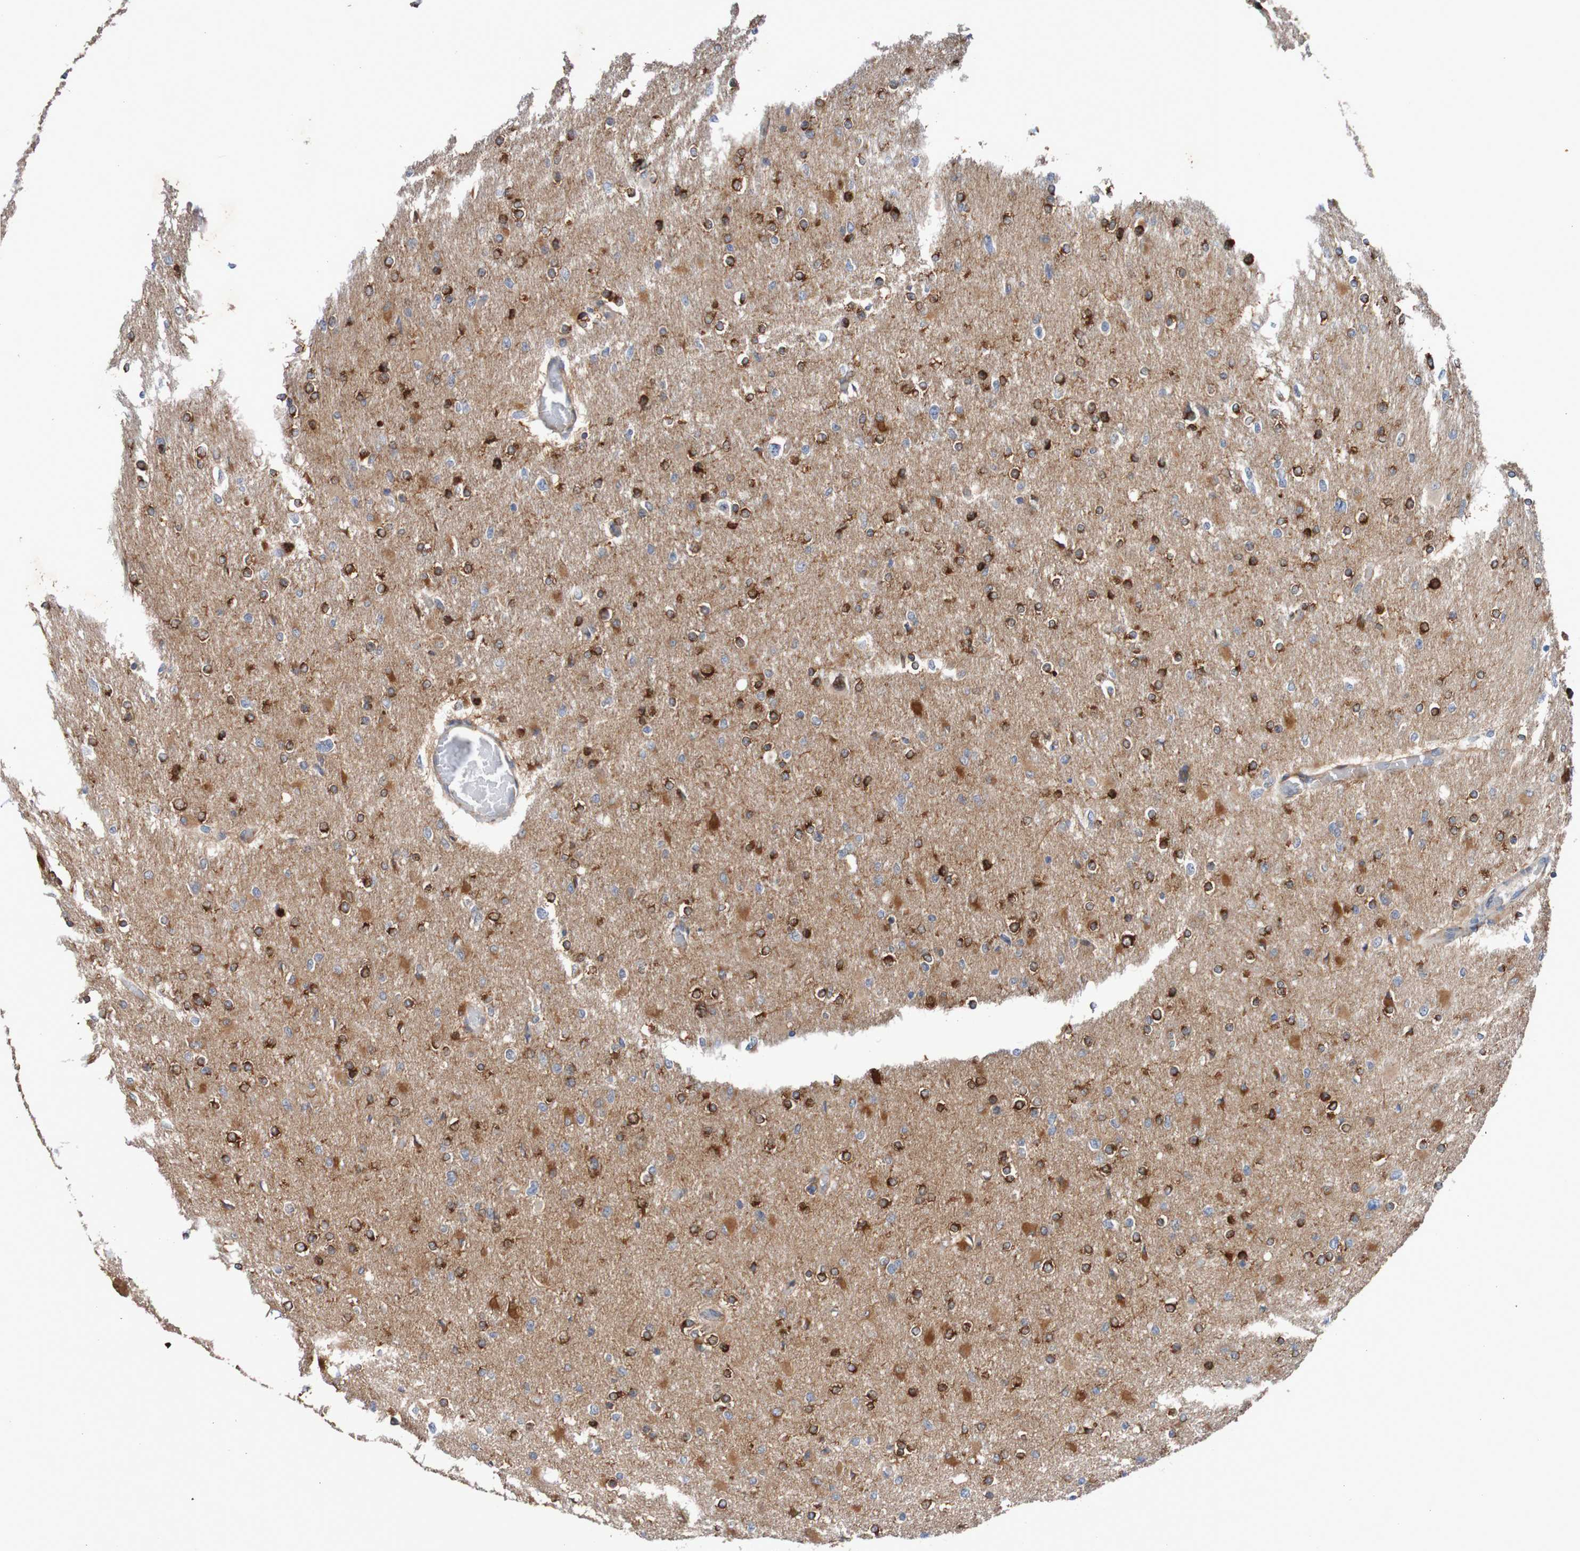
{"staining": {"intensity": "strong", "quantity": "25%-75%", "location": "cytoplasmic/membranous"}, "tissue": "glioma", "cell_type": "Tumor cells", "image_type": "cancer", "snomed": [{"axis": "morphology", "description": "Glioma, malignant, High grade"}, {"axis": "topography", "description": "Cerebral cortex"}], "caption": "IHC photomicrograph of neoplastic tissue: human malignant glioma (high-grade) stained using IHC exhibits high levels of strong protein expression localized specifically in the cytoplasmic/membranous of tumor cells, appearing as a cytoplasmic/membranous brown color.", "gene": "ST8SIA6", "patient": {"sex": "female", "age": 36}}